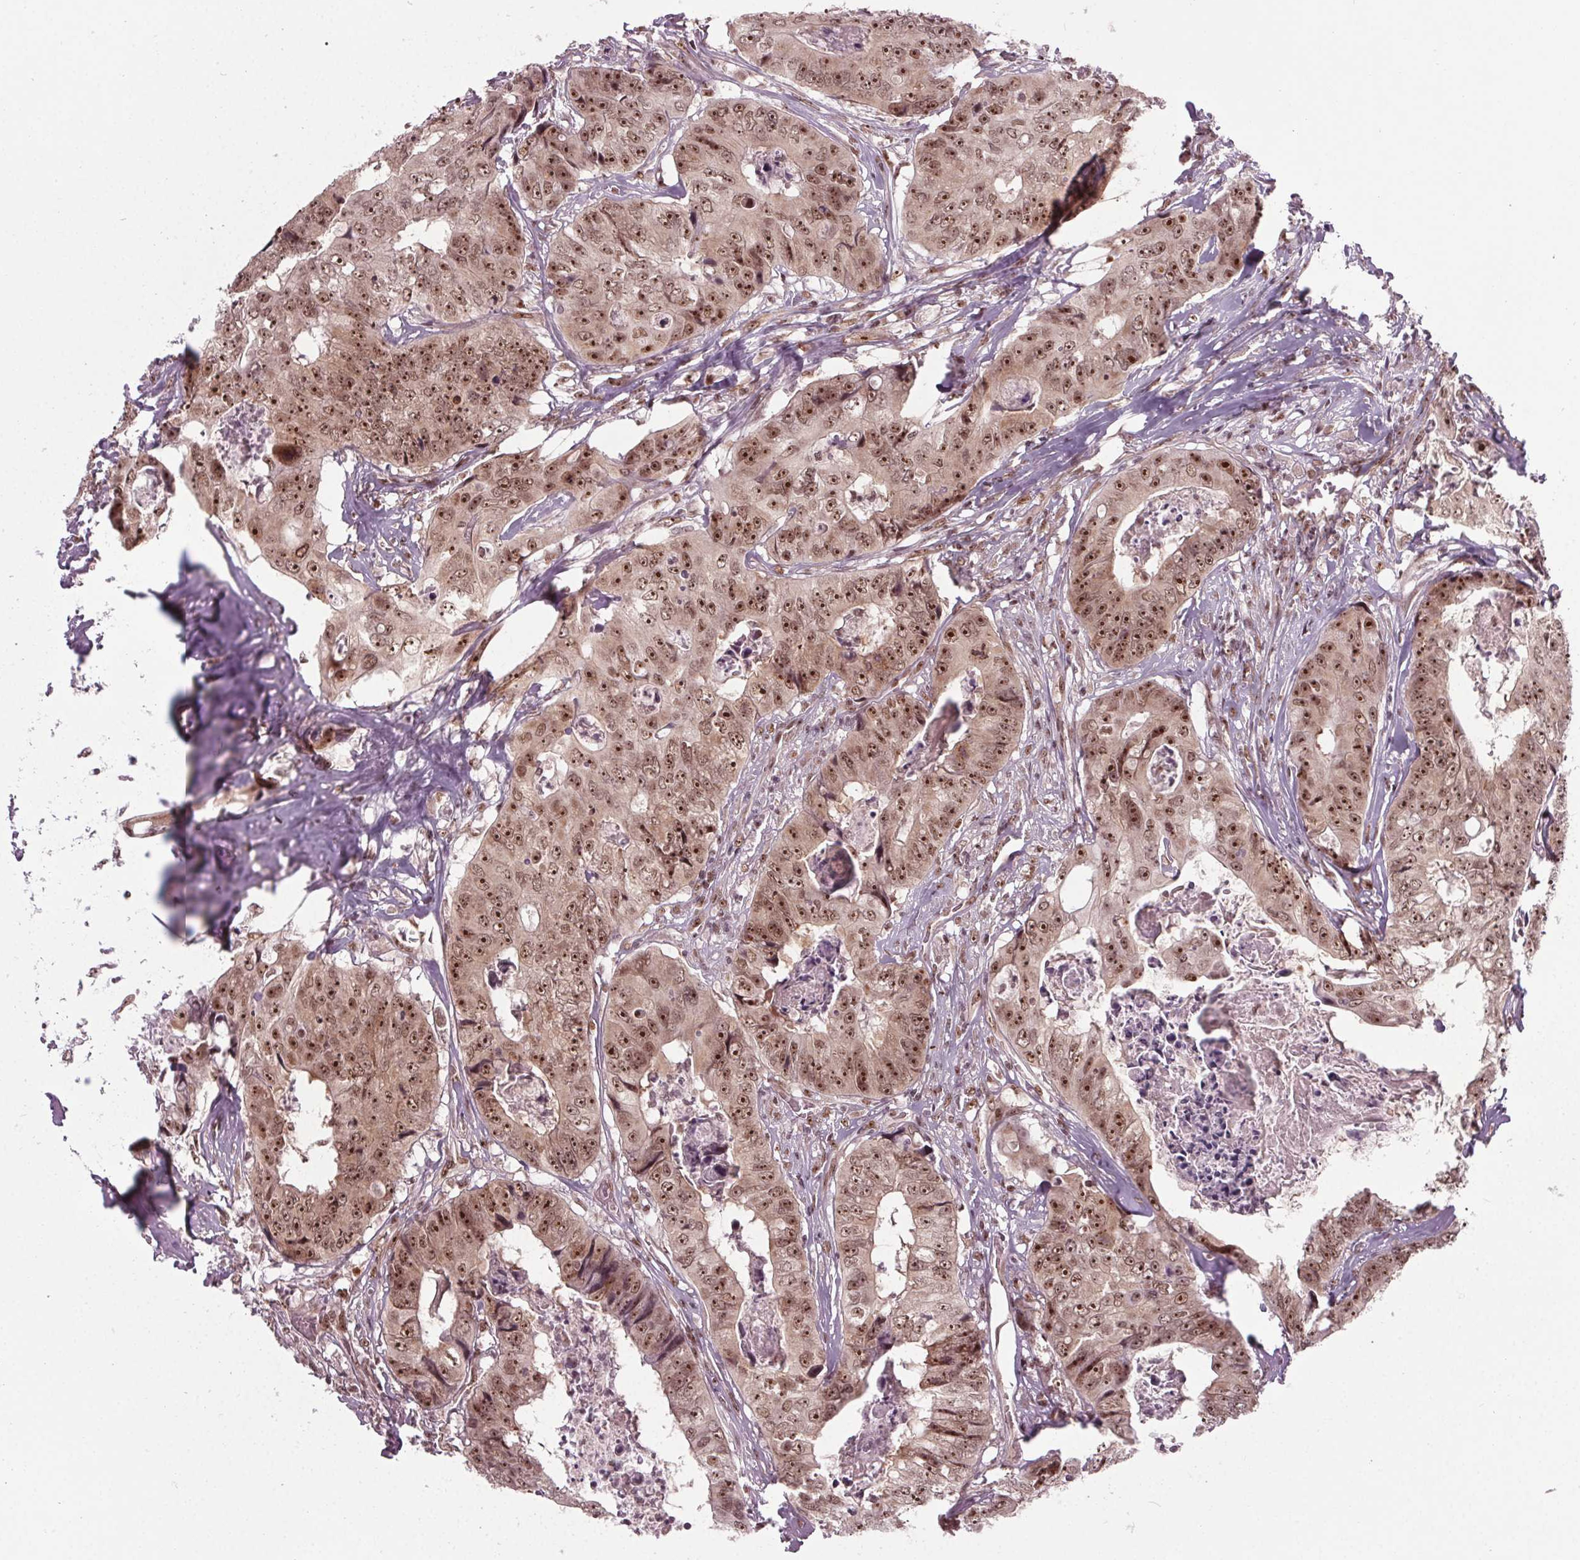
{"staining": {"intensity": "strong", "quantity": ">75%", "location": "nuclear"}, "tissue": "colorectal cancer", "cell_type": "Tumor cells", "image_type": "cancer", "snomed": [{"axis": "morphology", "description": "Adenocarcinoma, NOS"}, {"axis": "topography", "description": "Rectum"}], "caption": "A high amount of strong nuclear positivity is identified in approximately >75% of tumor cells in colorectal cancer tissue.", "gene": "DDX41", "patient": {"sex": "female", "age": 62}}